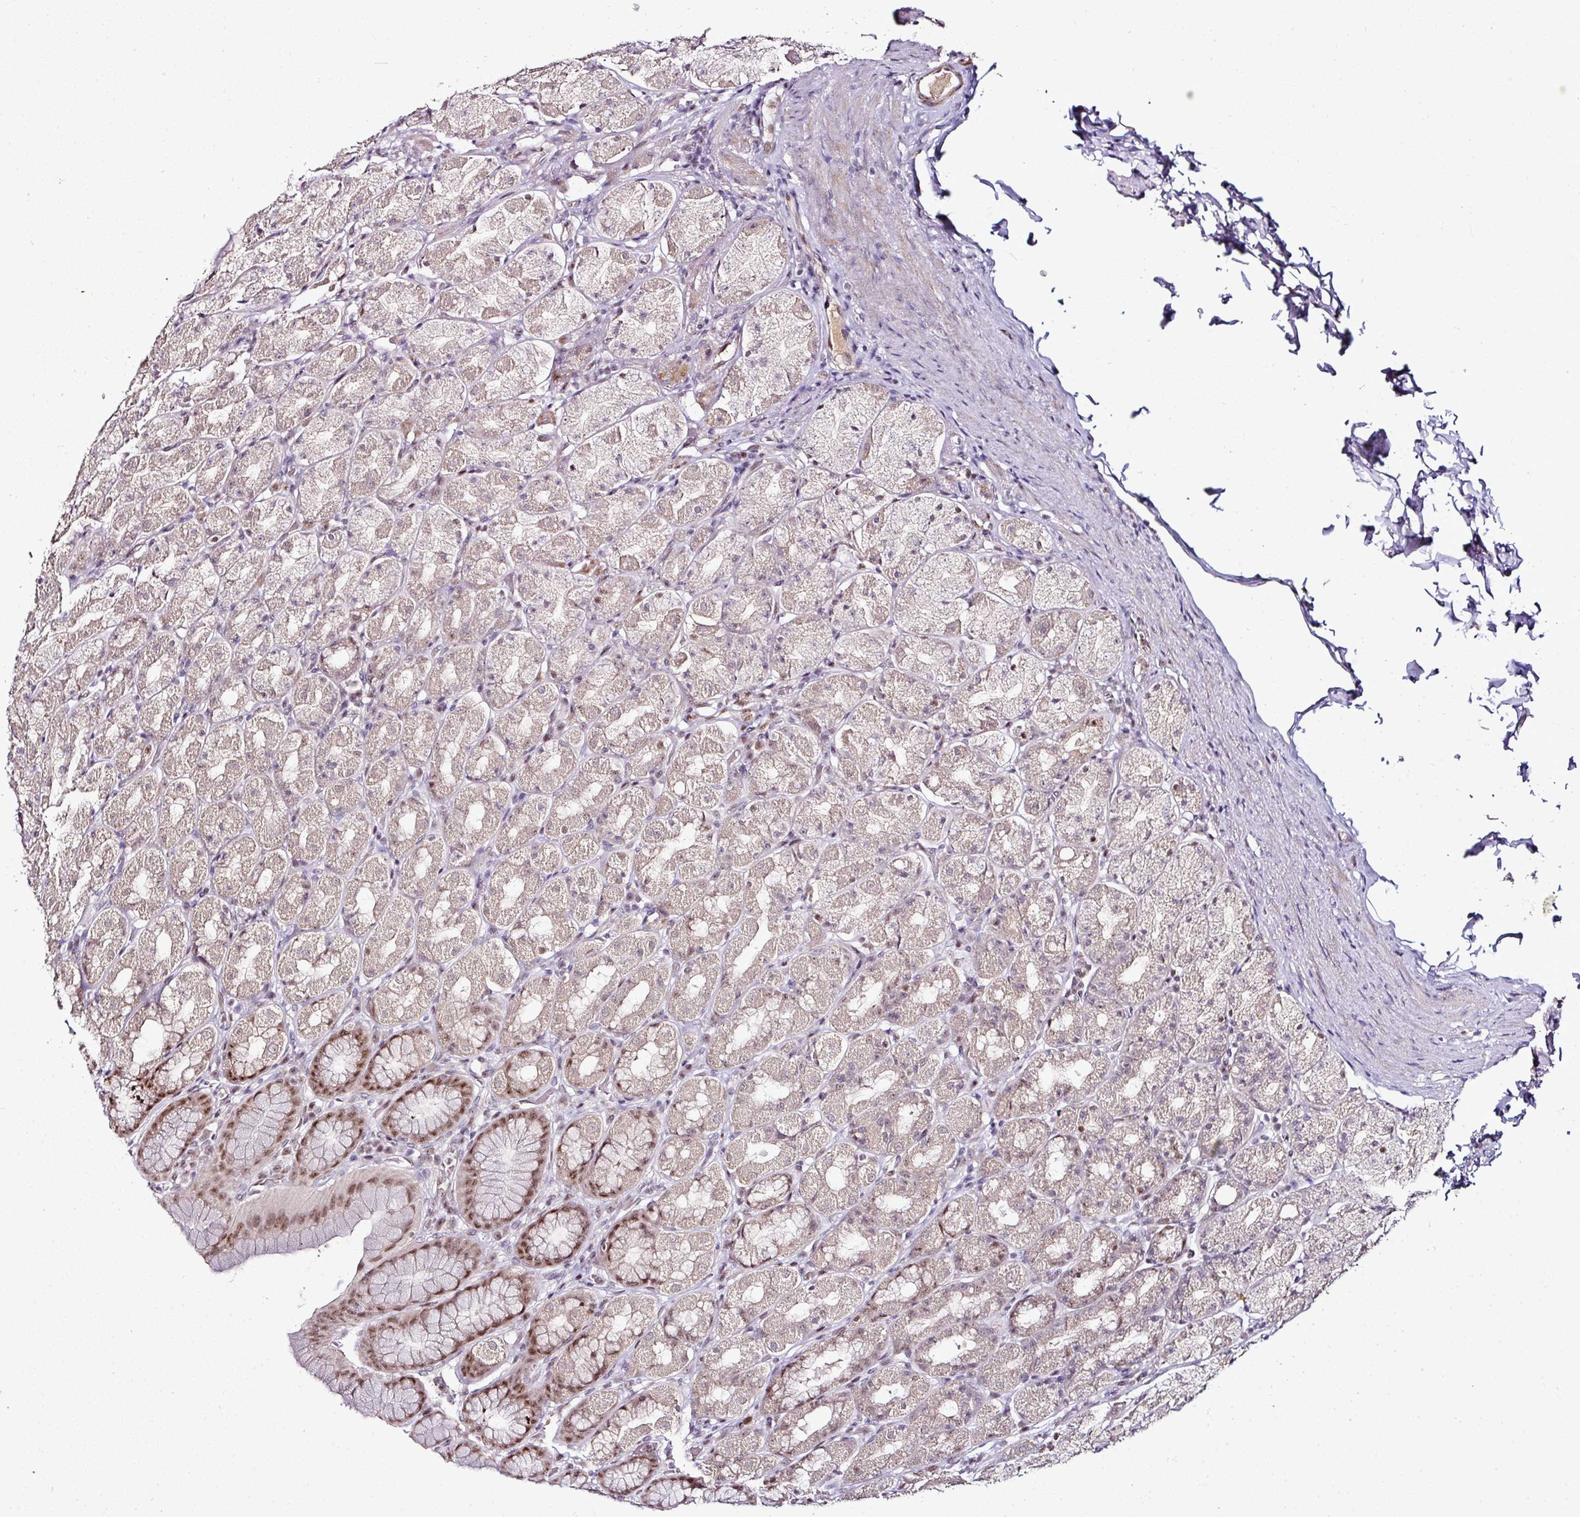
{"staining": {"intensity": "moderate", "quantity": "25%-75%", "location": "nuclear"}, "tissue": "stomach", "cell_type": "Glandular cells", "image_type": "normal", "snomed": [{"axis": "morphology", "description": "Normal tissue, NOS"}, {"axis": "topography", "description": "Stomach, upper"}, {"axis": "topography", "description": "Stomach"}], "caption": "Unremarkable stomach demonstrates moderate nuclear staining in about 25%-75% of glandular cells (DAB = brown stain, brightfield microscopy at high magnification)..", "gene": "KLF16", "patient": {"sex": "male", "age": 68}}